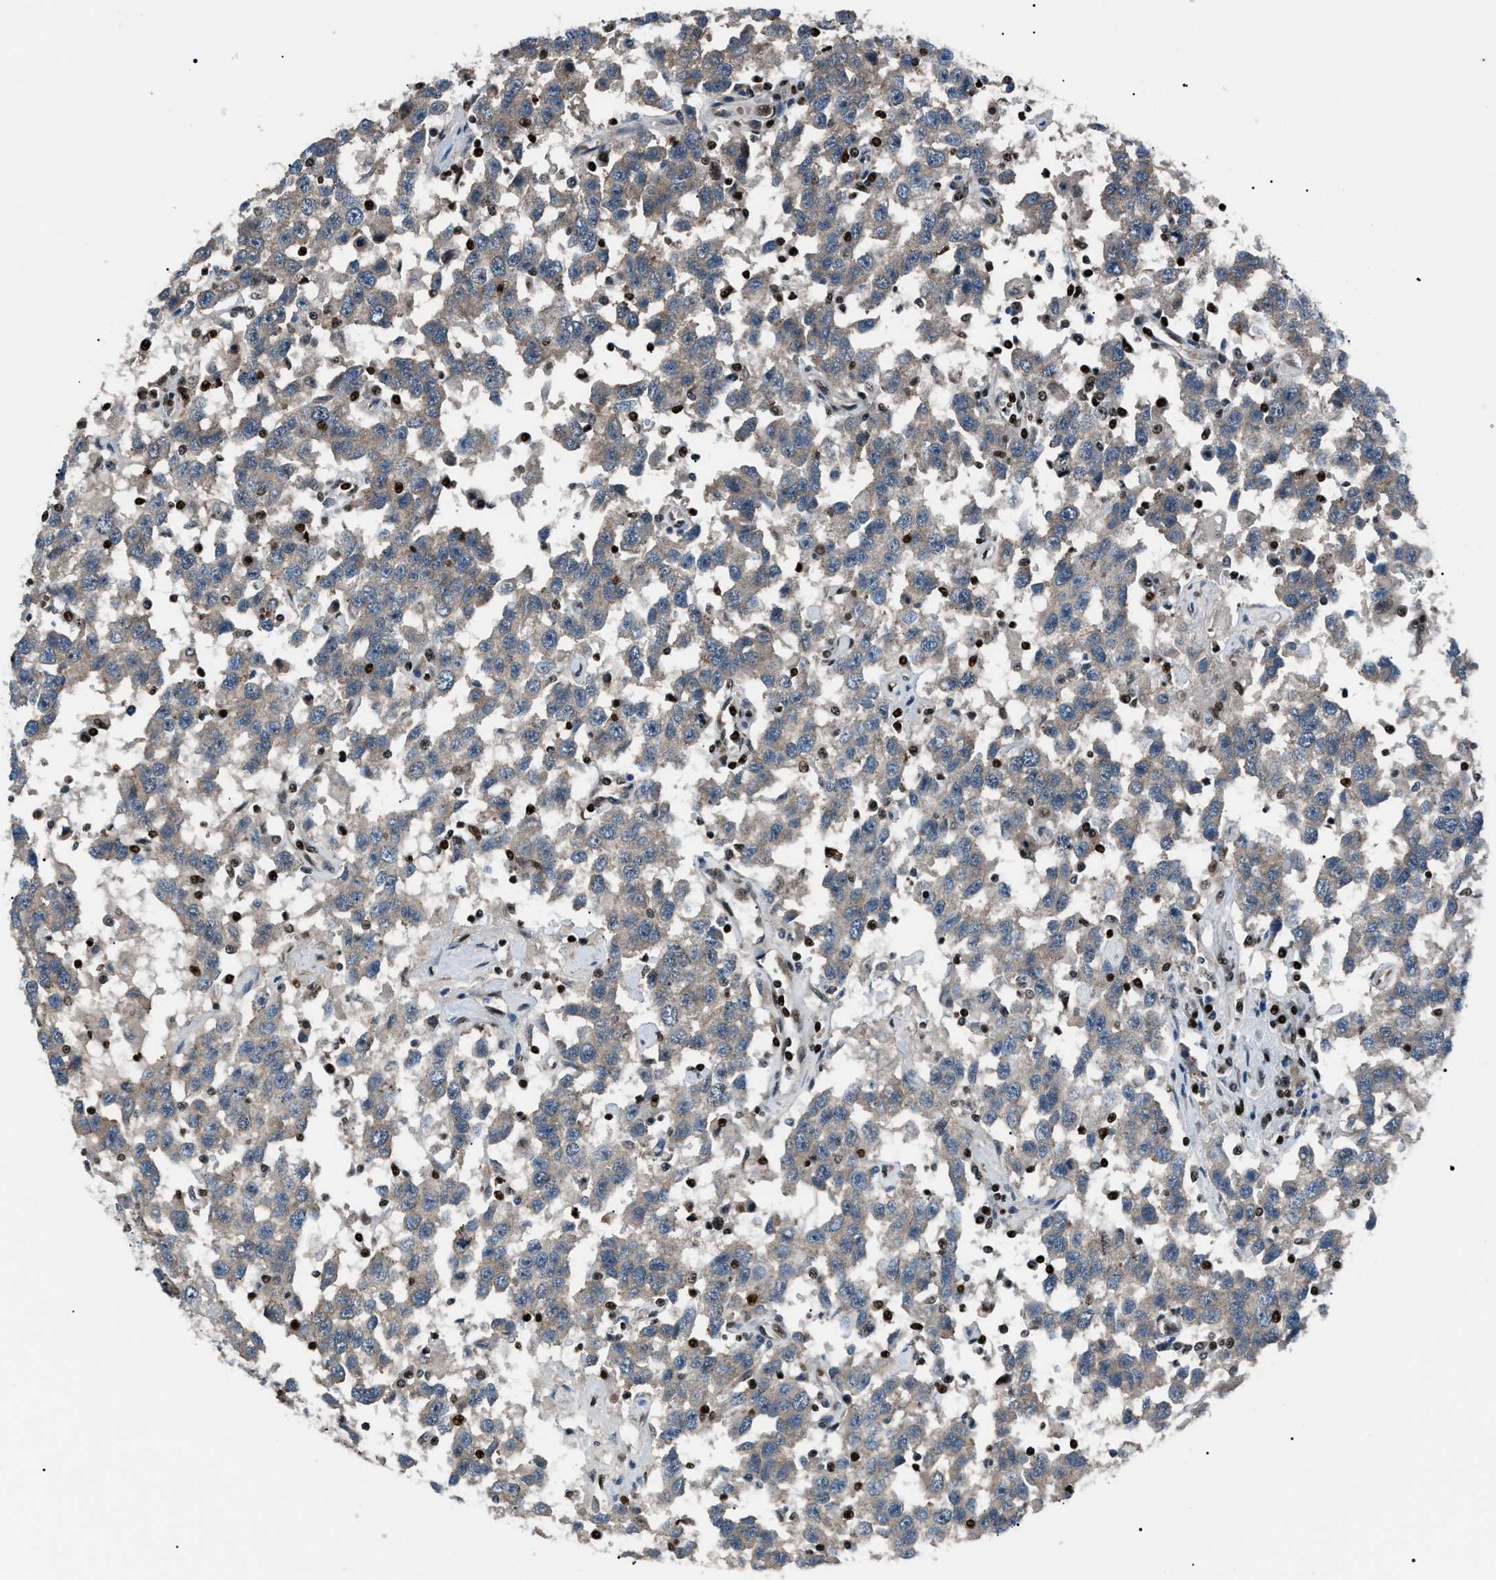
{"staining": {"intensity": "weak", "quantity": ">75%", "location": "cytoplasmic/membranous"}, "tissue": "testis cancer", "cell_type": "Tumor cells", "image_type": "cancer", "snomed": [{"axis": "morphology", "description": "Seminoma, NOS"}, {"axis": "topography", "description": "Testis"}], "caption": "IHC (DAB) staining of testis cancer displays weak cytoplasmic/membranous protein staining in approximately >75% of tumor cells. The protein is shown in brown color, while the nuclei are stained blue.", "gene": "PRKX", "patient": {"sex": "male", "age": 41}}